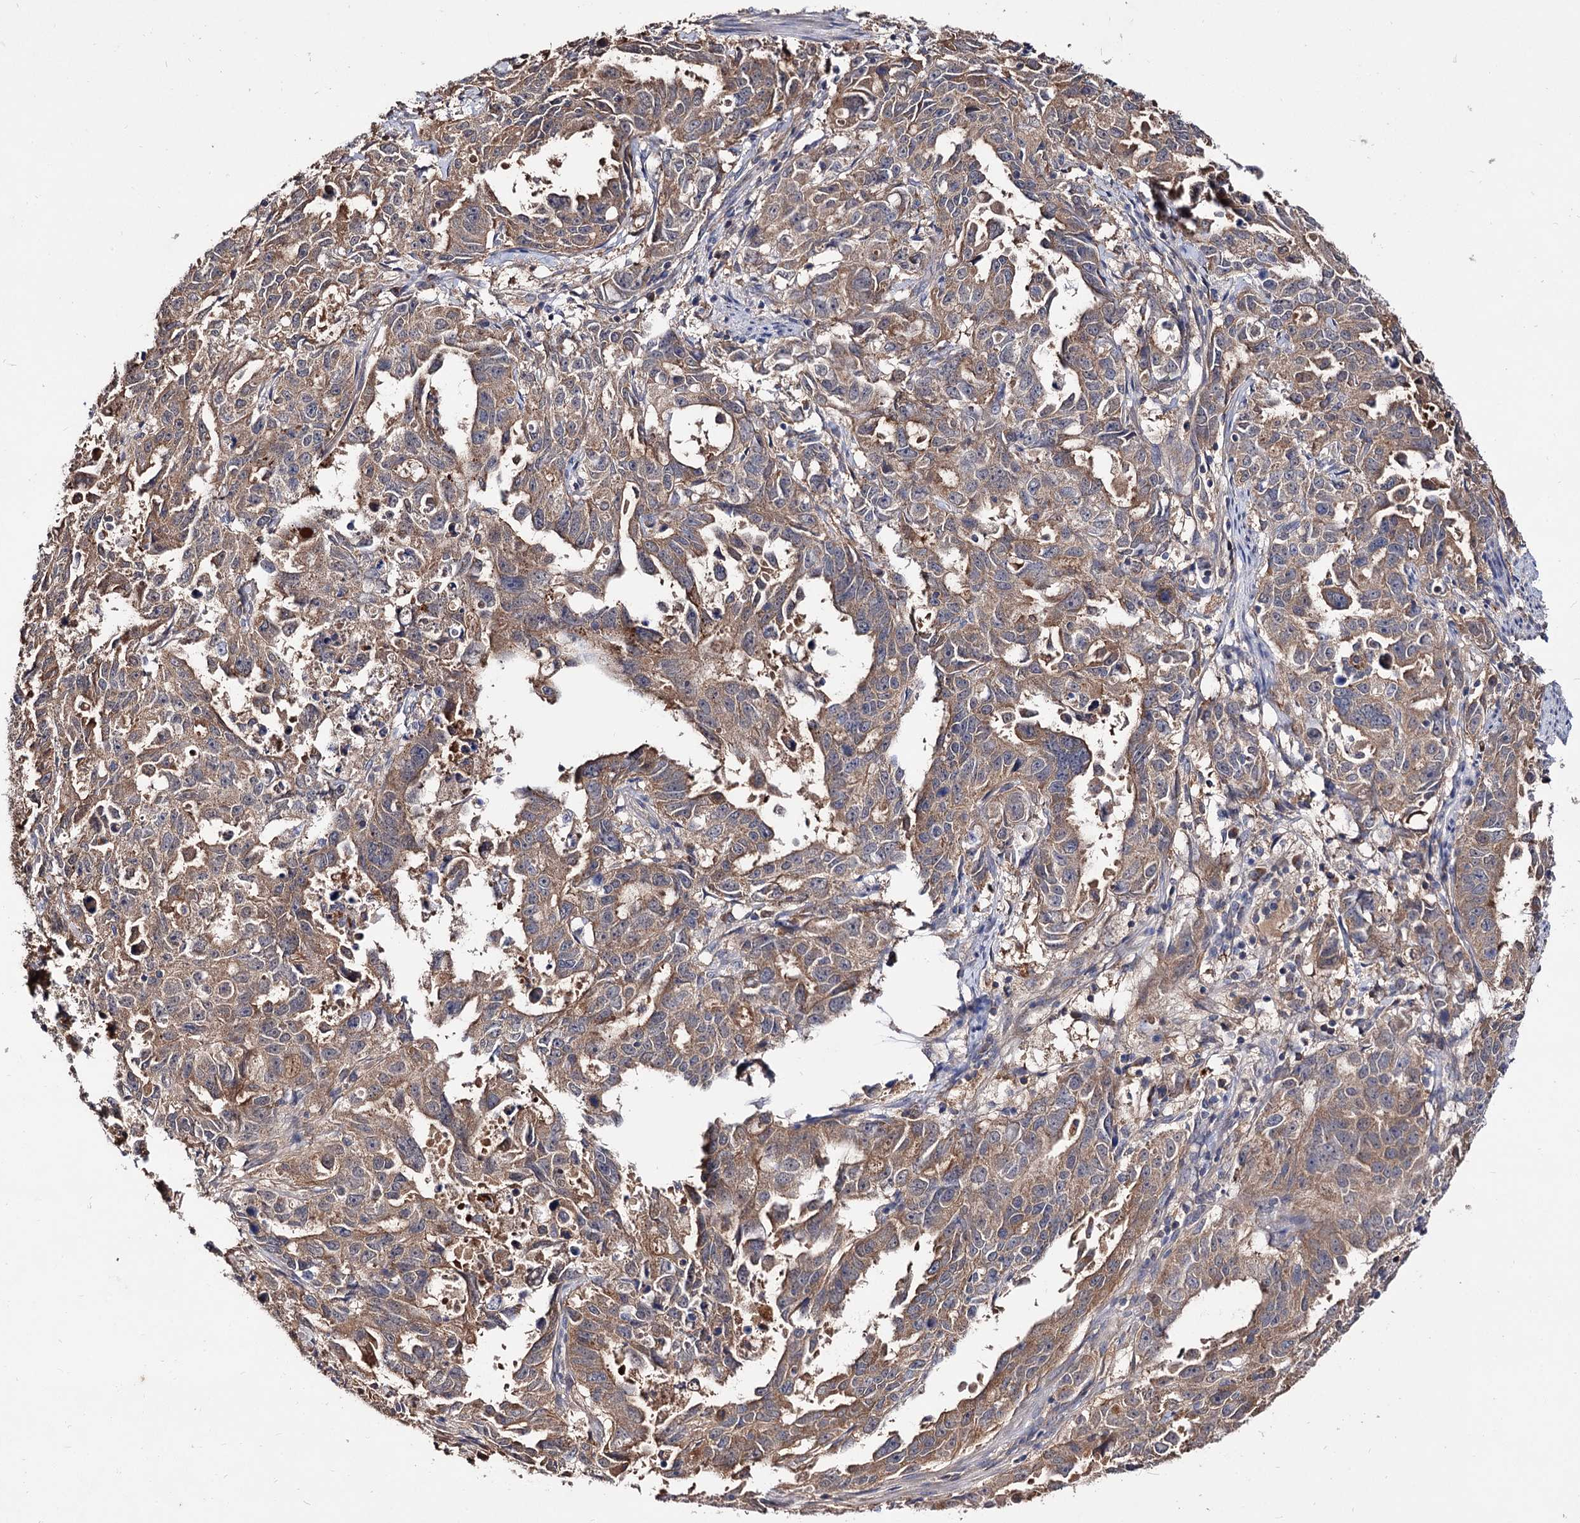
{"staining": {"intensity": "moderate", "quantity": ">75%", "location": "cytoplasmic/membranous"}, "tissue": "endometrial cancer", "cell_type": "Tumor cells", "image_type": "cancer", "snomed": [{"axis": "morphology", "description": "Adenocarcinoma, NOS"}, {"axis": "topography", "description": "Endometrium"}], "caption": "A brown stain labels moderate cytoplasmic/membranous staining of a protein in endometrial cancer (adenocarcinoma) tumor cells.", "gene": "ARFIP2", "patient": {"sex": "female", "age": 65}}